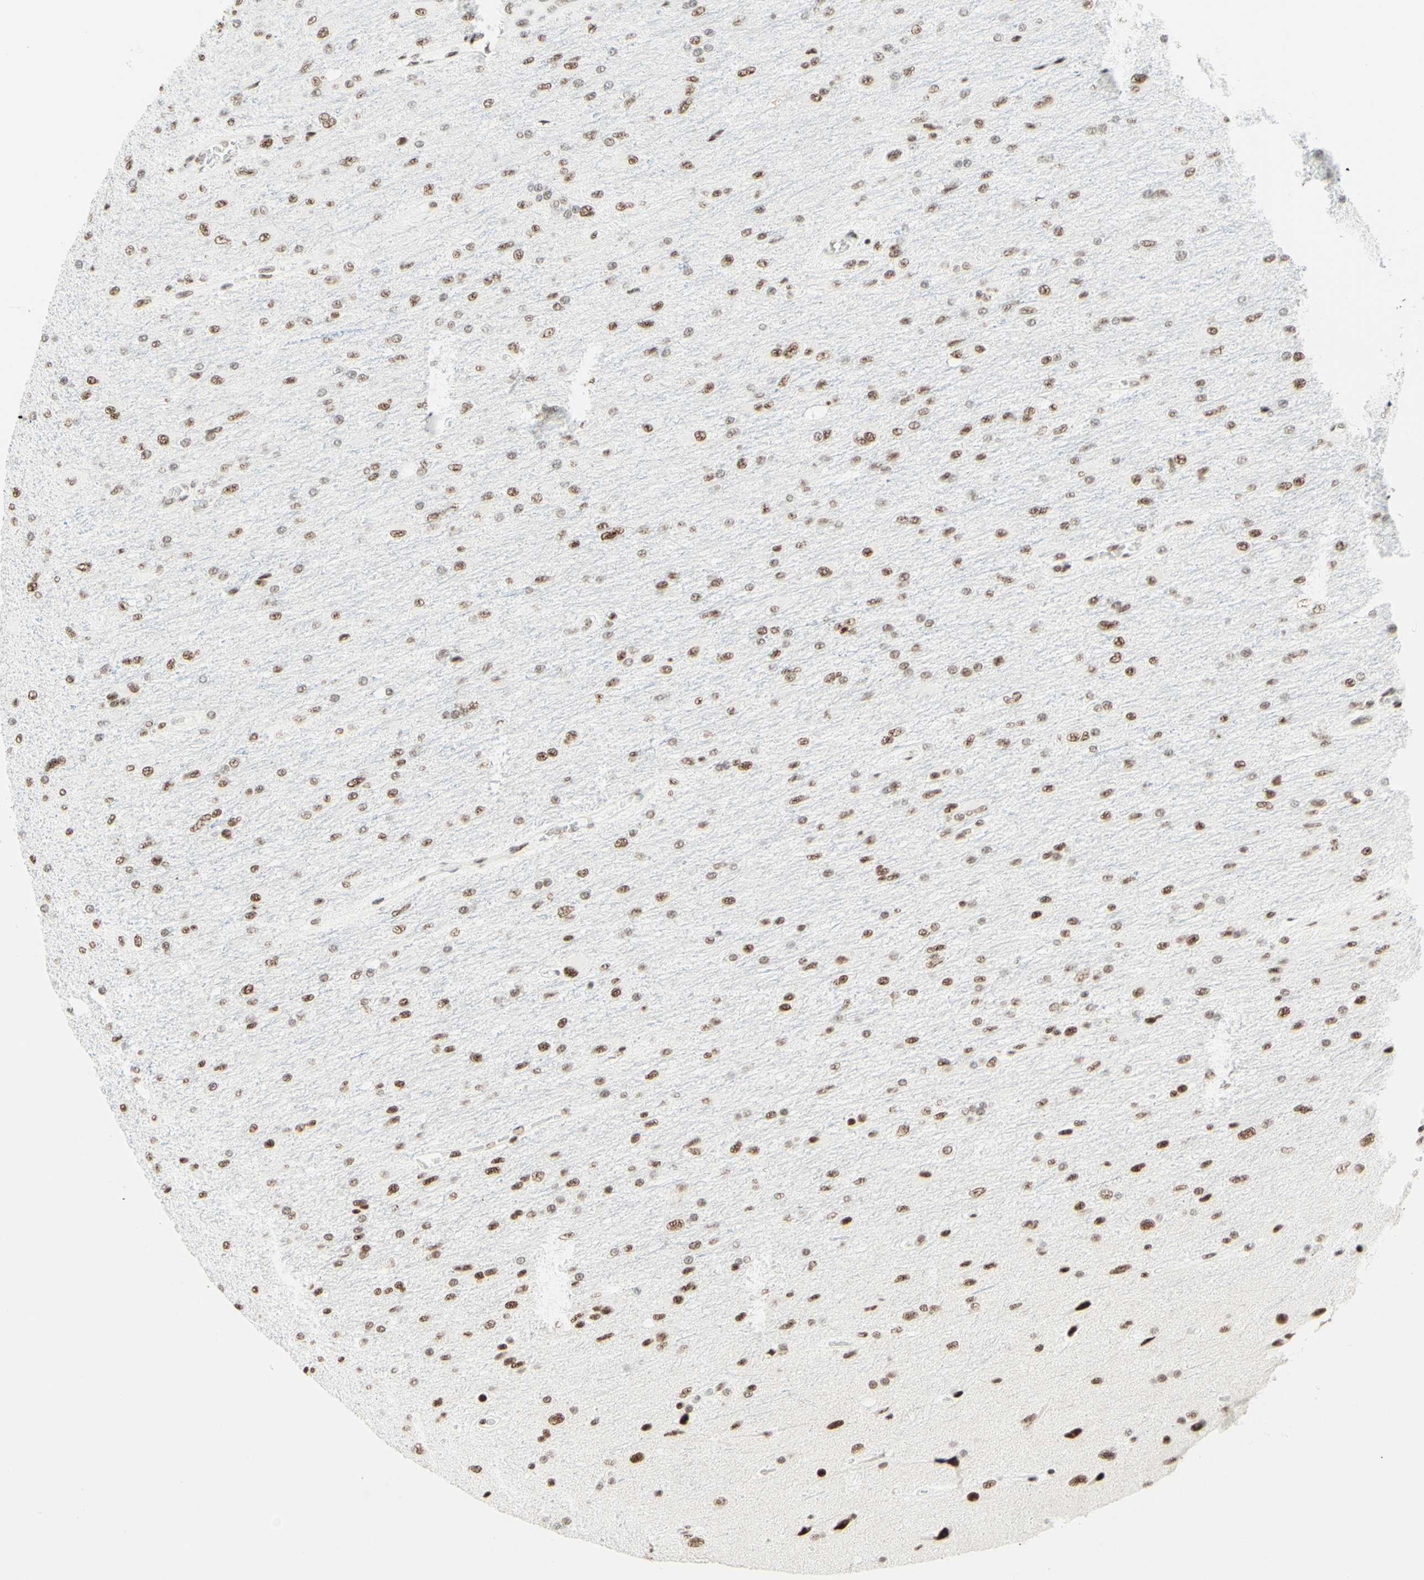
{"staining": {"intensity": "moderate", "quantity": ">75%", "location": "nuclear"}, "tissue": "glioma", "cell_type": "Tumor cells", "image_type": "cancer", "snomed": [{"axis": "morphology", "description": "Glioma, malignant, High grade"}, {"axis": "topography", "description": "Cerebral cortex"}], "caption": "Immunohistochemistry of malignant glioma (high-grade) reveals medium levels of moderate nuclear staining in approximately >75% of tumor cells.", "gene": "WTAP", "patient": {"sex": "female", "age": 36}}